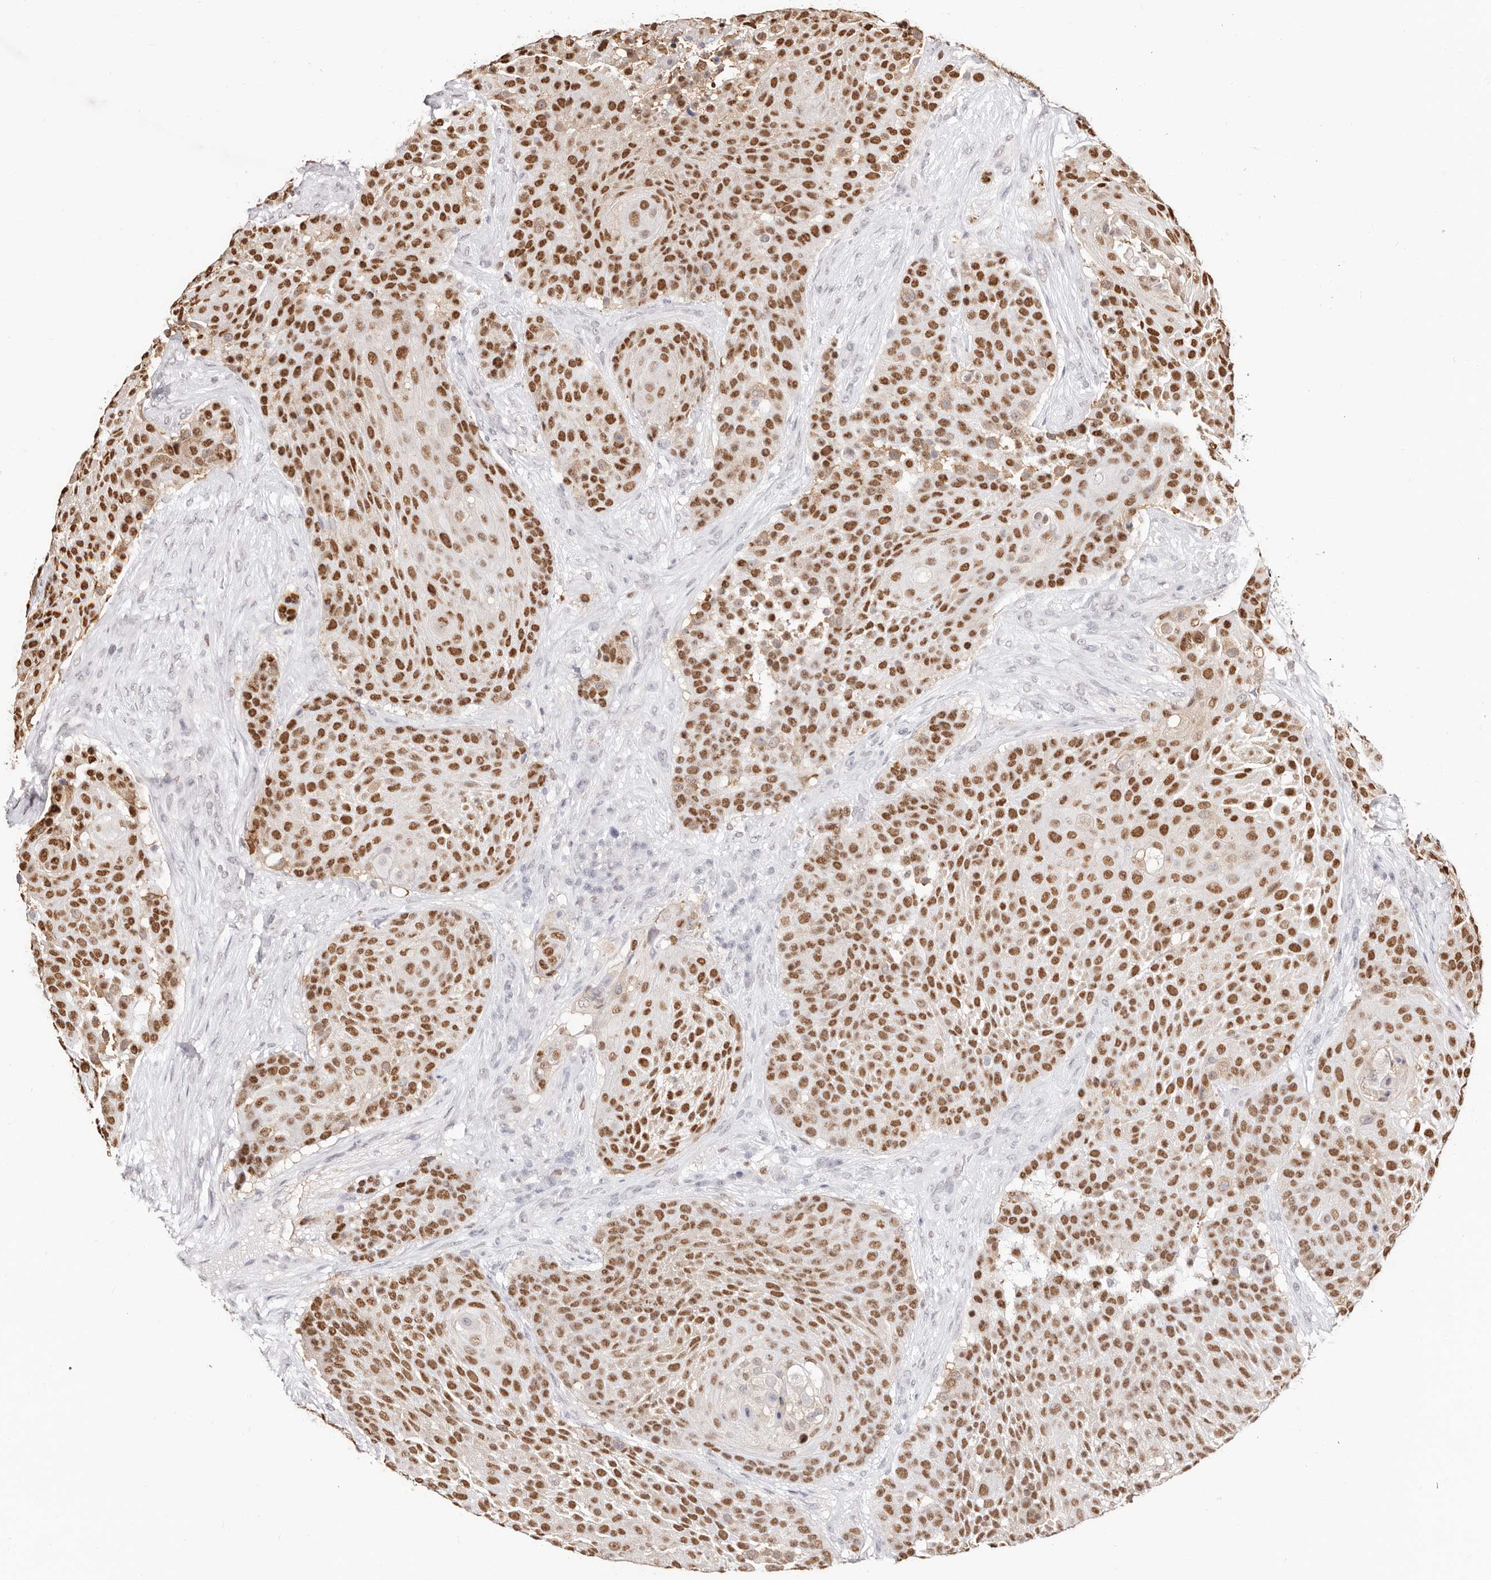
{"staining": {"intensity": "strong", "quantity": ">75%", "location": "nuclear"}, "tissue": "urothelial cancer", "cell_type": "Tumor cells", "image_type": "cancer", "snomed": [{"axis": "morphology", "description": "Urothelial carcinoma, High grade"}, {"axis": "topography", "description": "Urinary bladder"}], "caption": "Protein positivity by immunohistochemistry reveals strong nuclear positivity in approximately >75% of tumor cells in urothelial carcinoma (high-grade).", "gene": "TKT", "patient": {"sex": "female", "age": 63}}